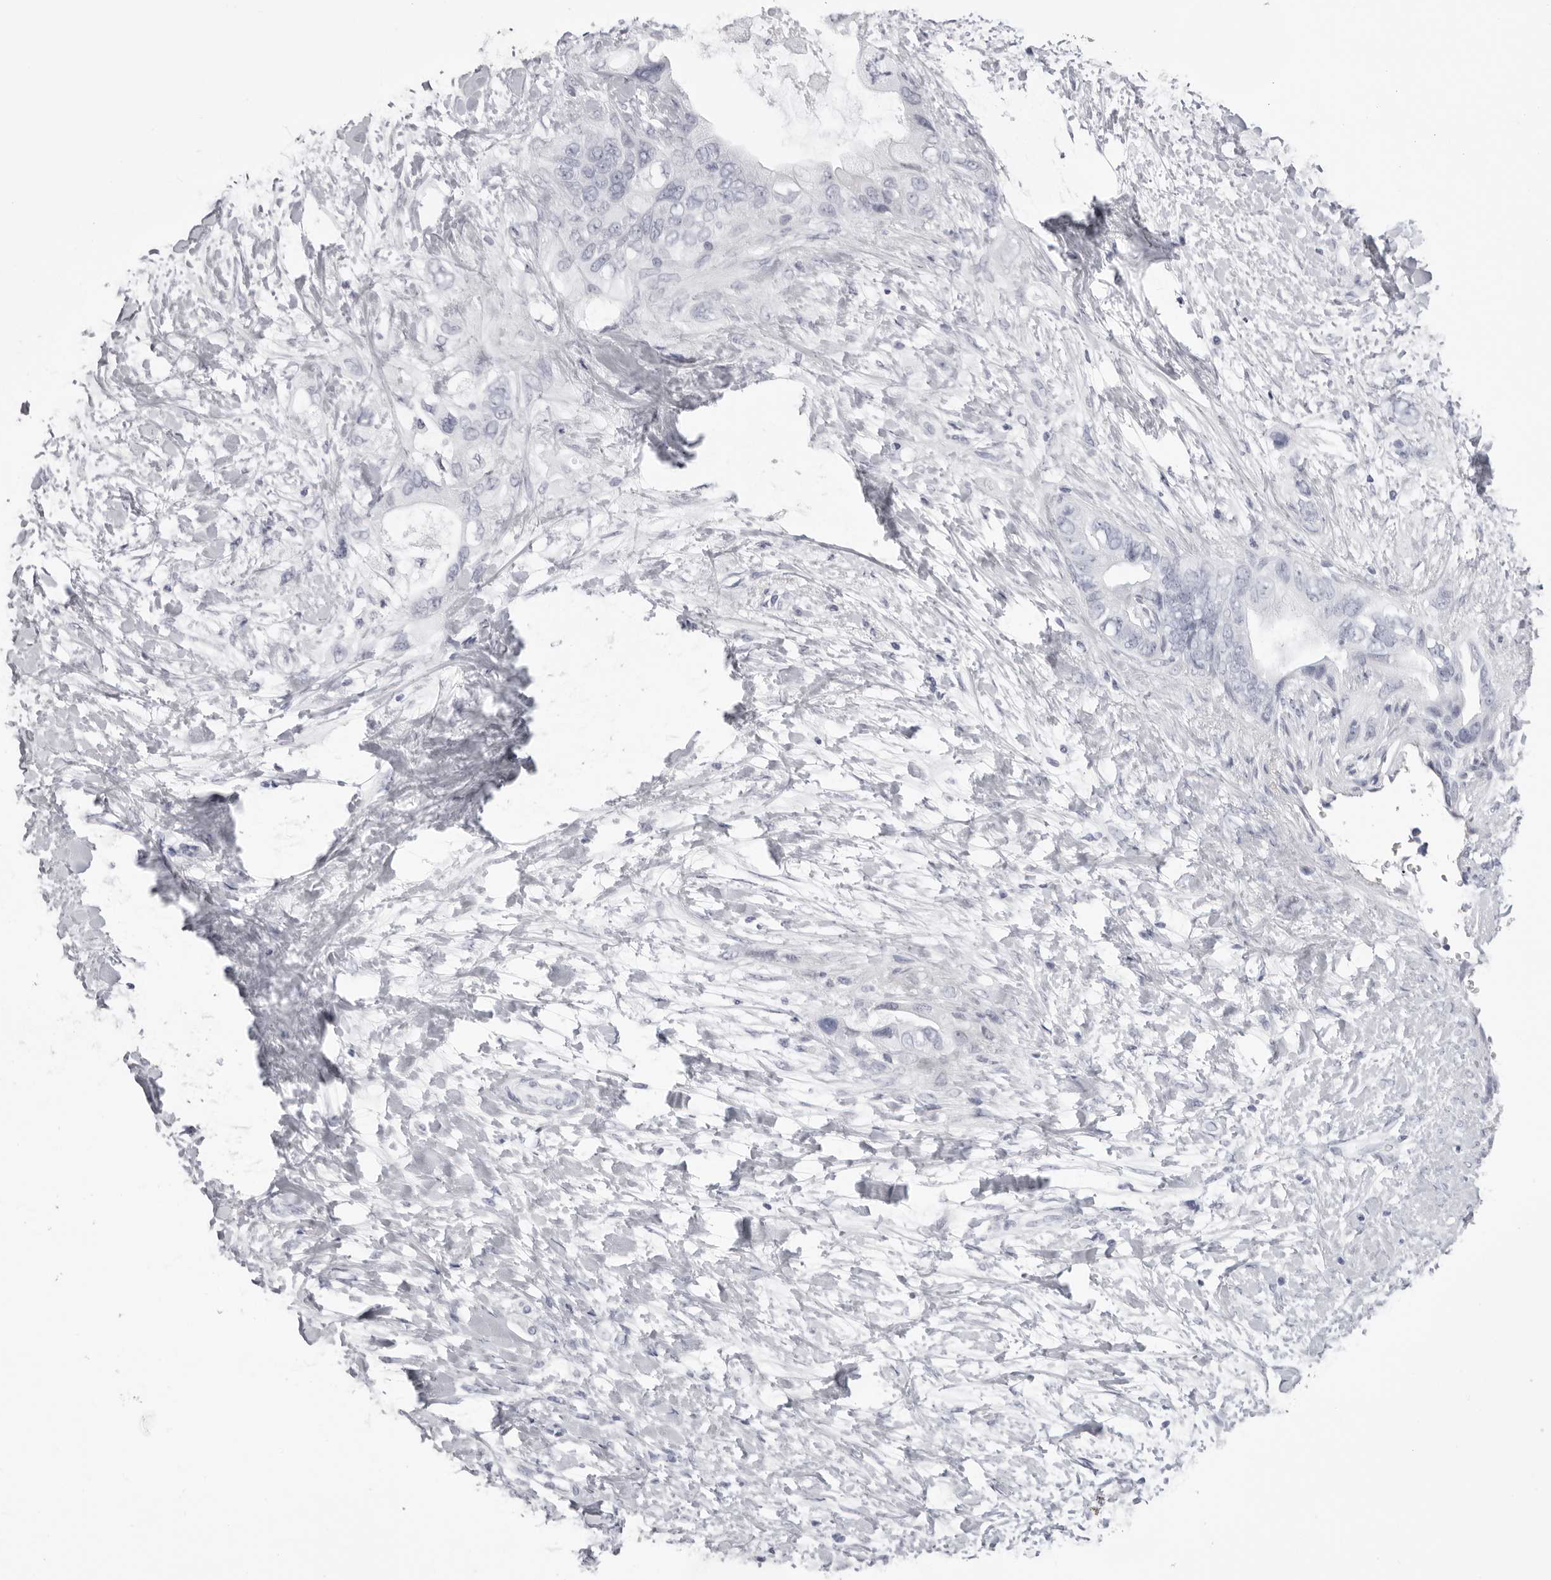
{"staining": {"intensity": "negative", "quantity": "none", "location": "none"}, "tissue": "pancreatic cancer", "cell_type": "Tumor cells", "image_type": "cancer", "snomed": [{"axis": "morphology", "description": "Adenocarcinoma, NOS"}, {"axis": "topography", "description": "Pancreas"}], "caption": "This is an immunohistochemistry (IHC) image of human pancreatic cancer (adenocarcinoma). There is no staining in tumor cells.", "gene": "TMOD4", "patient": {"sex": "female", "age": 56}}